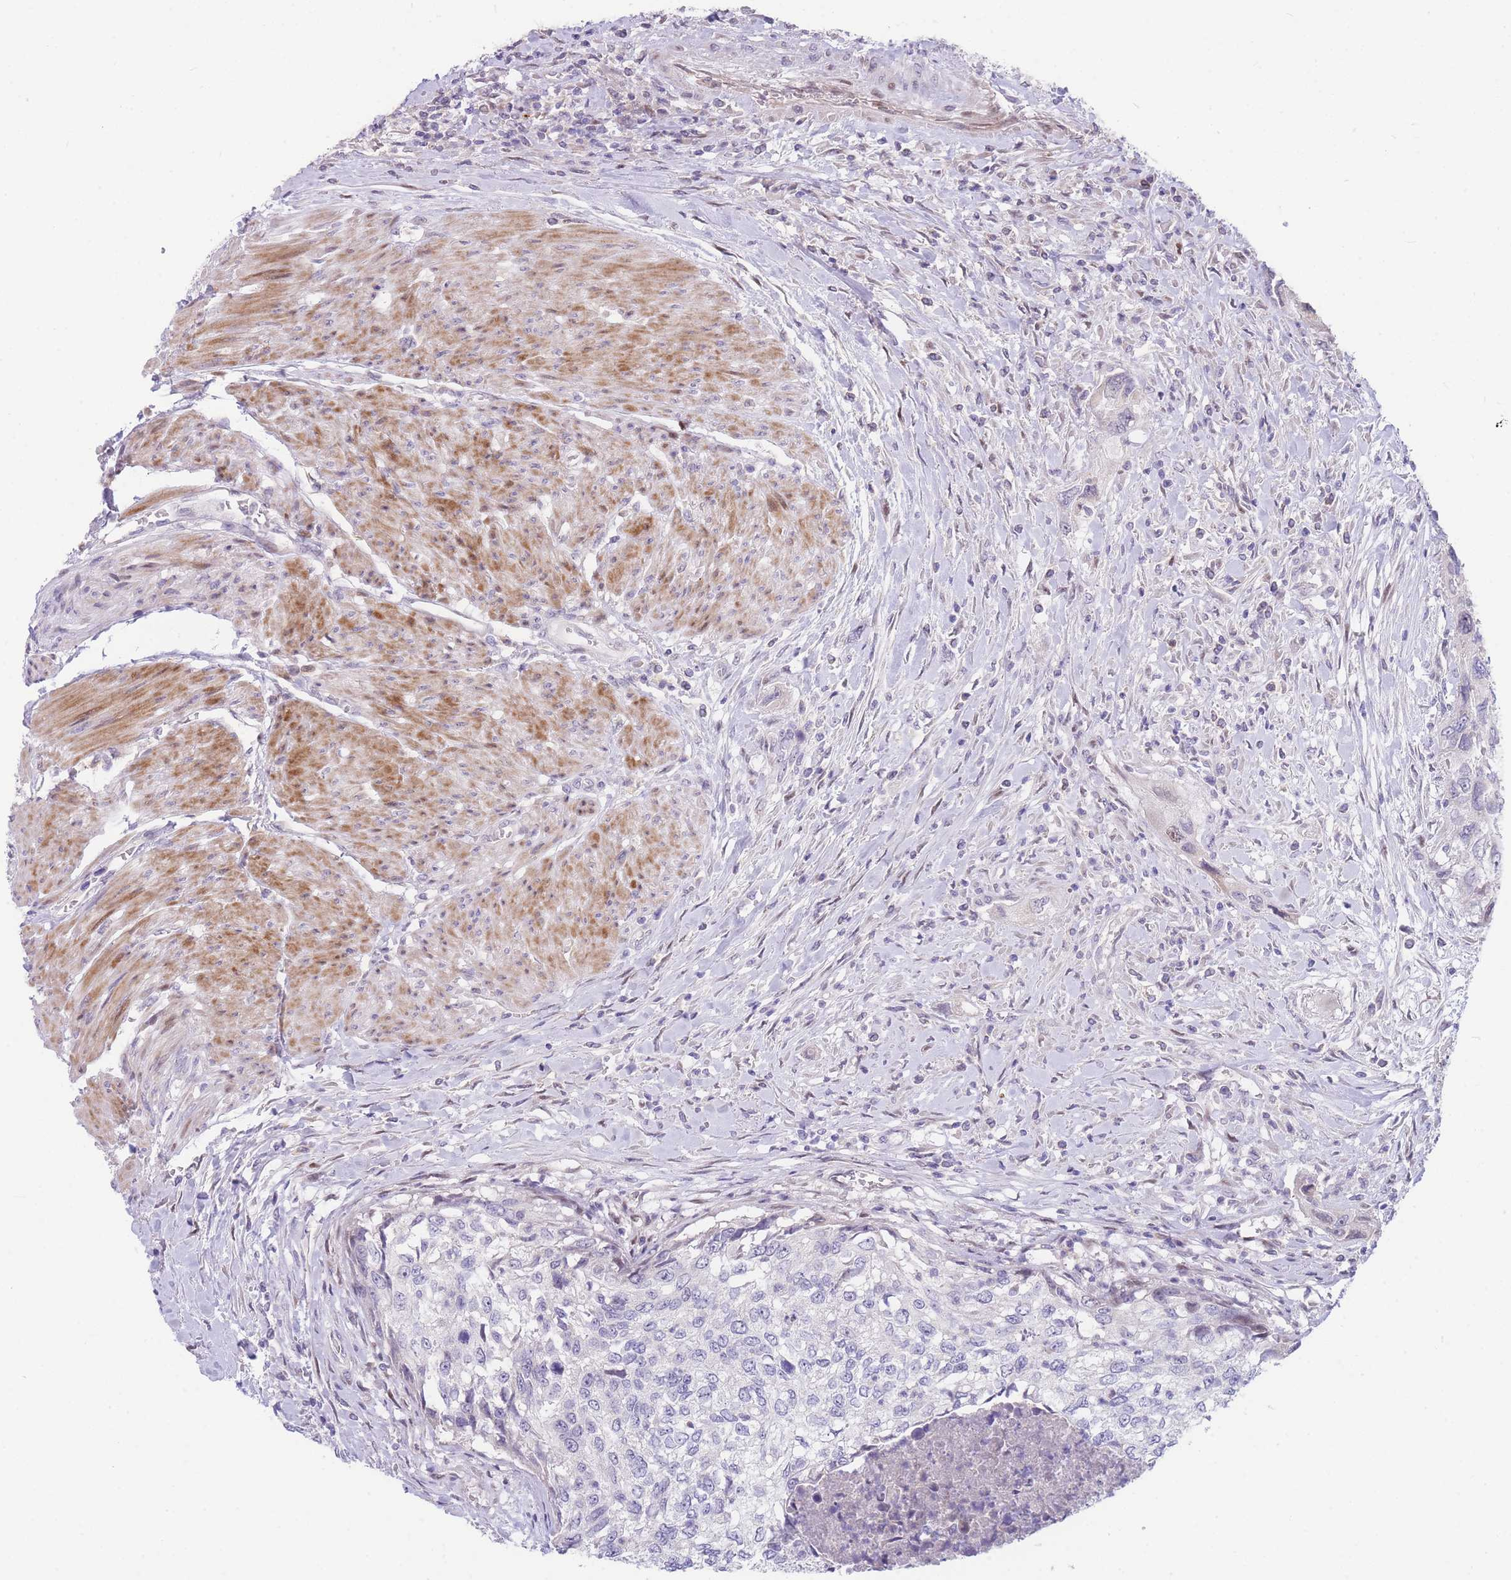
{"staining": {"intensity": "negative", "quantity": "none", "location": "none"}, "tissue": "urothelial cancer", "cell_type": "Tumor cells", "image_type": "cancer", "snomed": [{"axis": "morphology", "description": "Urothelial carcinoma, High grade"}, {"axis": "topography", "description": "Urinary bladder"}], "caption": "Tumor cells are negative for protein expression in human urothelial cancer.", "gene": "SHCBP1", "patient": {"sex": "female", "age": 60}}